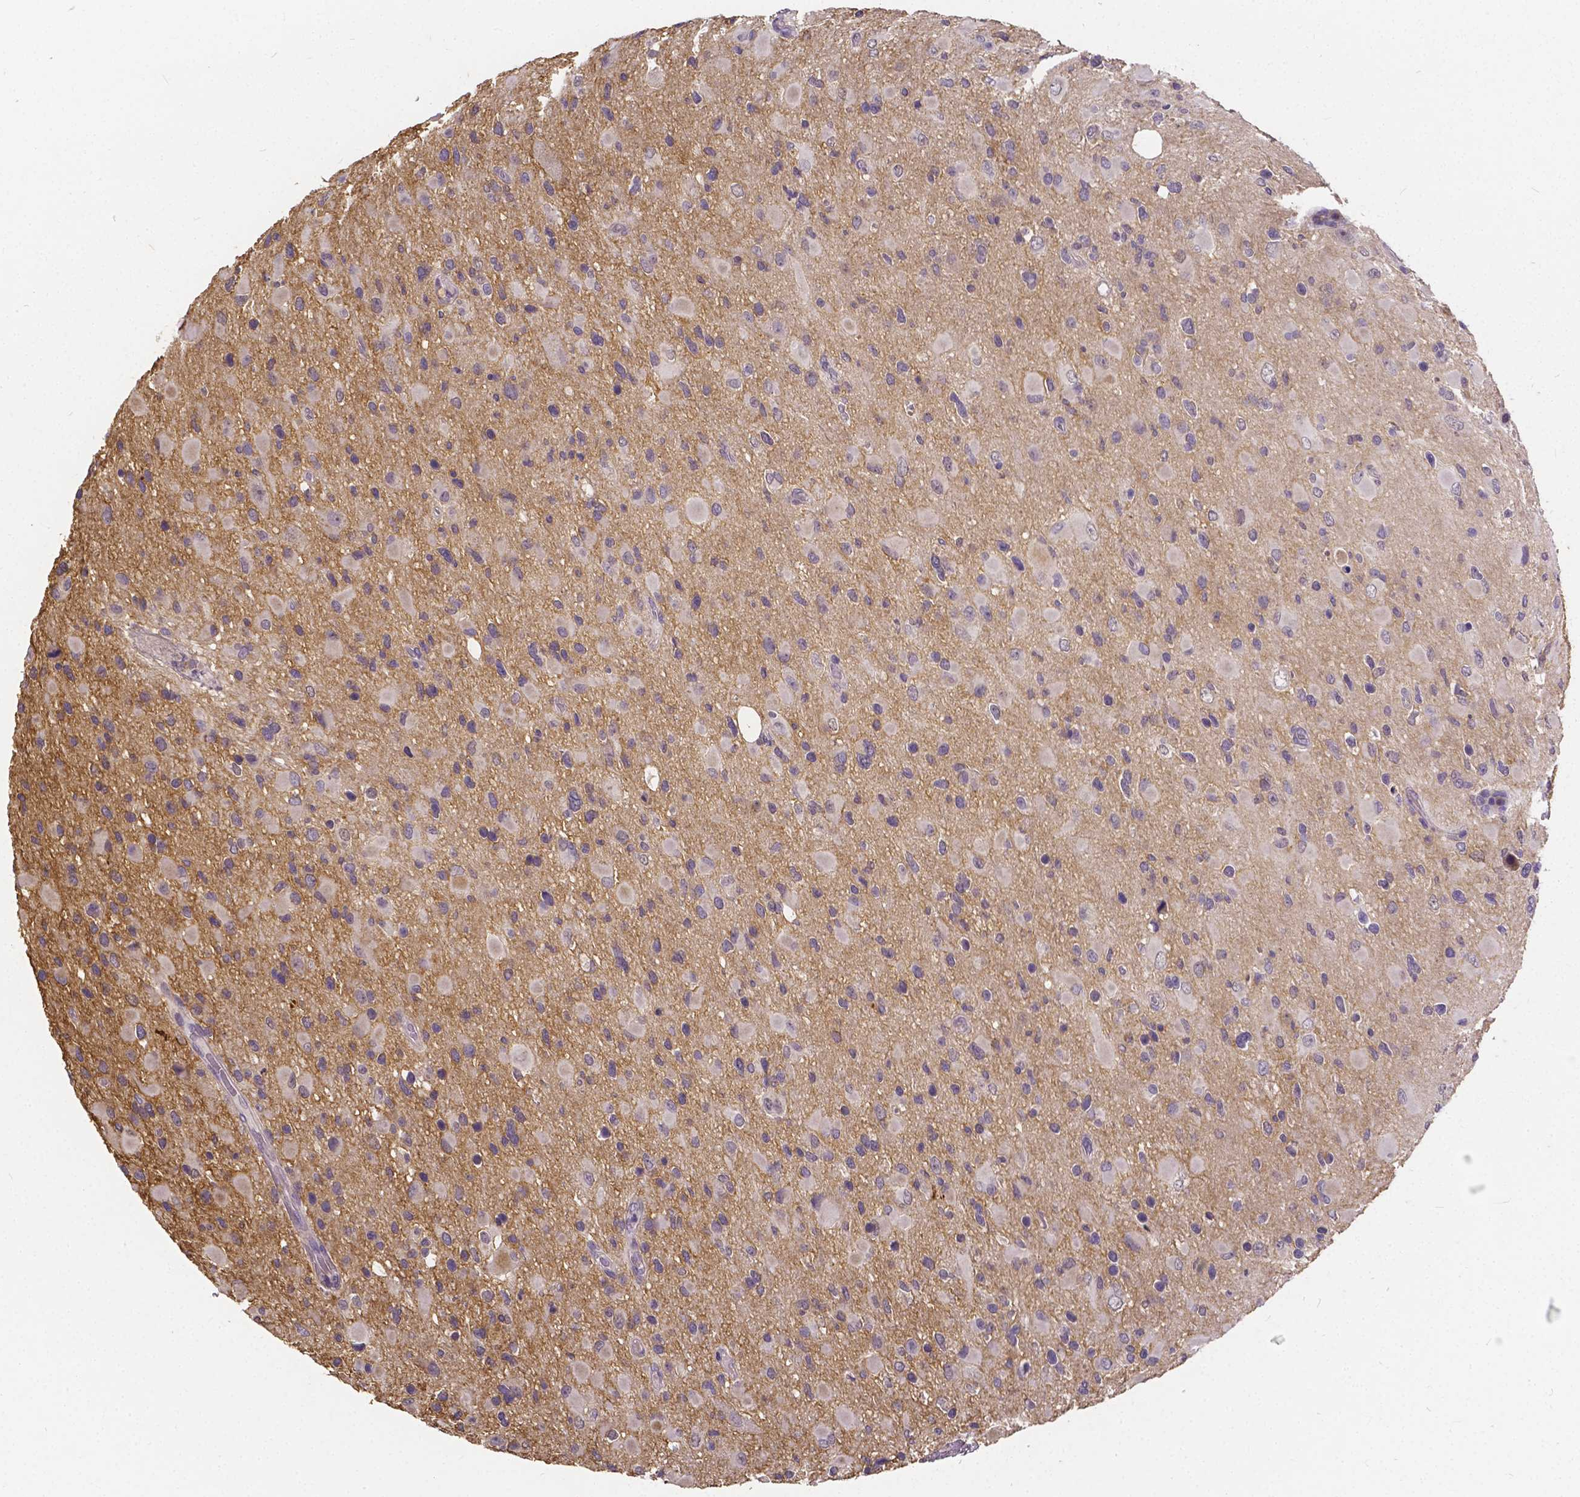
{"staining": {"intensity": "negative", "quantity": "none", "location": "none"}, "tissue": "glioma", "cell_type": "Tumor cells", "image_type": "cancer", "snomed": [{"axis": "morphology", "description": "Glioma, malignant, Low grade"}, {"axis": "topography", "description": "Brain"}], "caption": "Immunohistochemical staining of human glioma demonstrates no significant positivity in tumor cells.", "gene": "CTNNA2", "patient": {"sex": "female", "age": 32}}